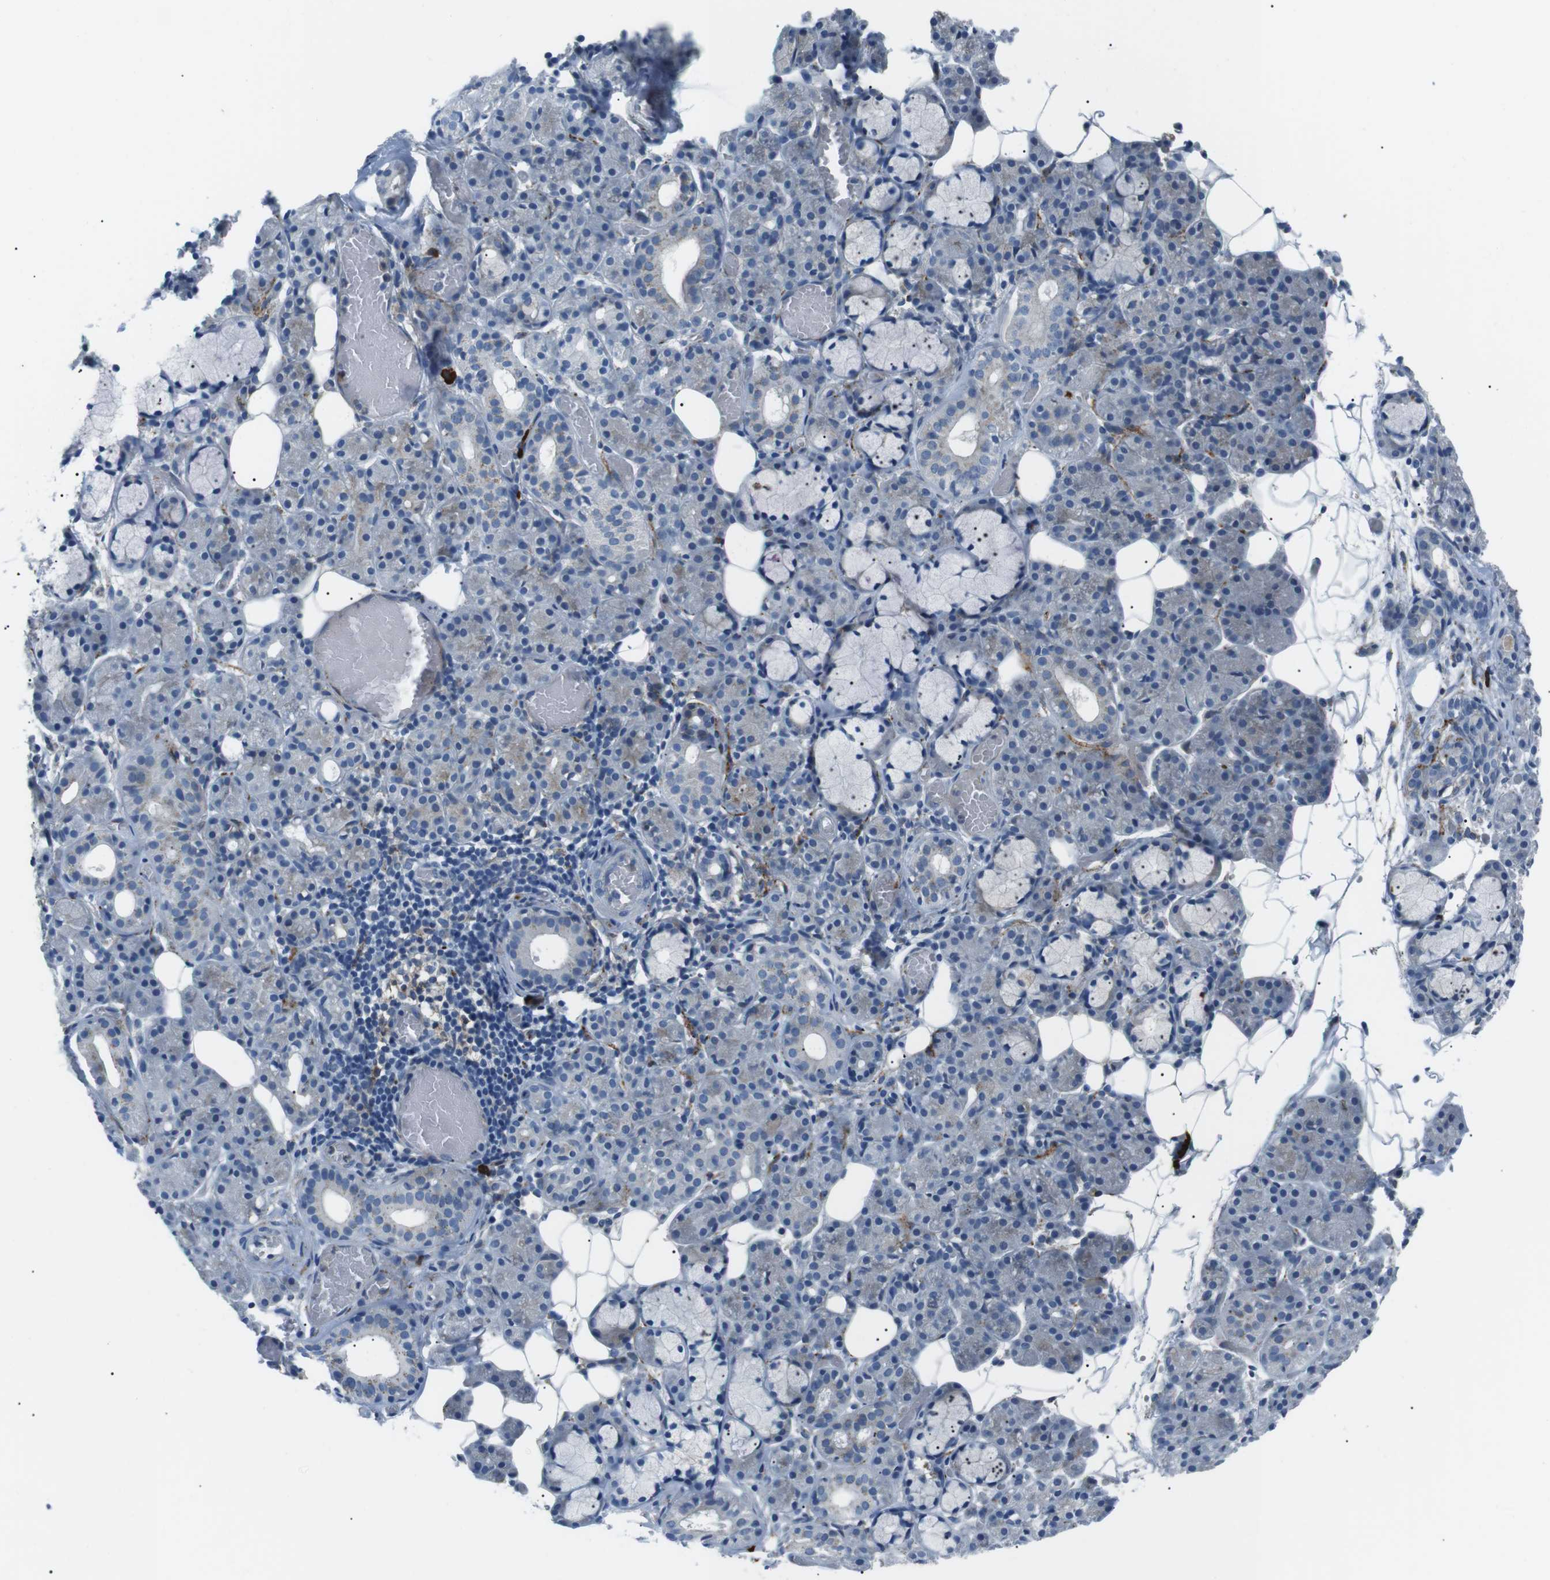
{"staining": {"intensity": "negative", "quantity": "none", "location": "none"}, "tissue": "salivary gland", "cell_type": "Glandular cells", "image_type": "normal", "snomed": [{"axis": "morphology", "description": "Normal tissue, NOS"}, {"axis": "topography", "description": "Salivary gland"}], "caption": "Salivary gland stained for a protein using immunohistochemistry exhibits no expression glandular cells.", "gene": "CSF2RA", "patient": {"sex": "female", "age": 24}}